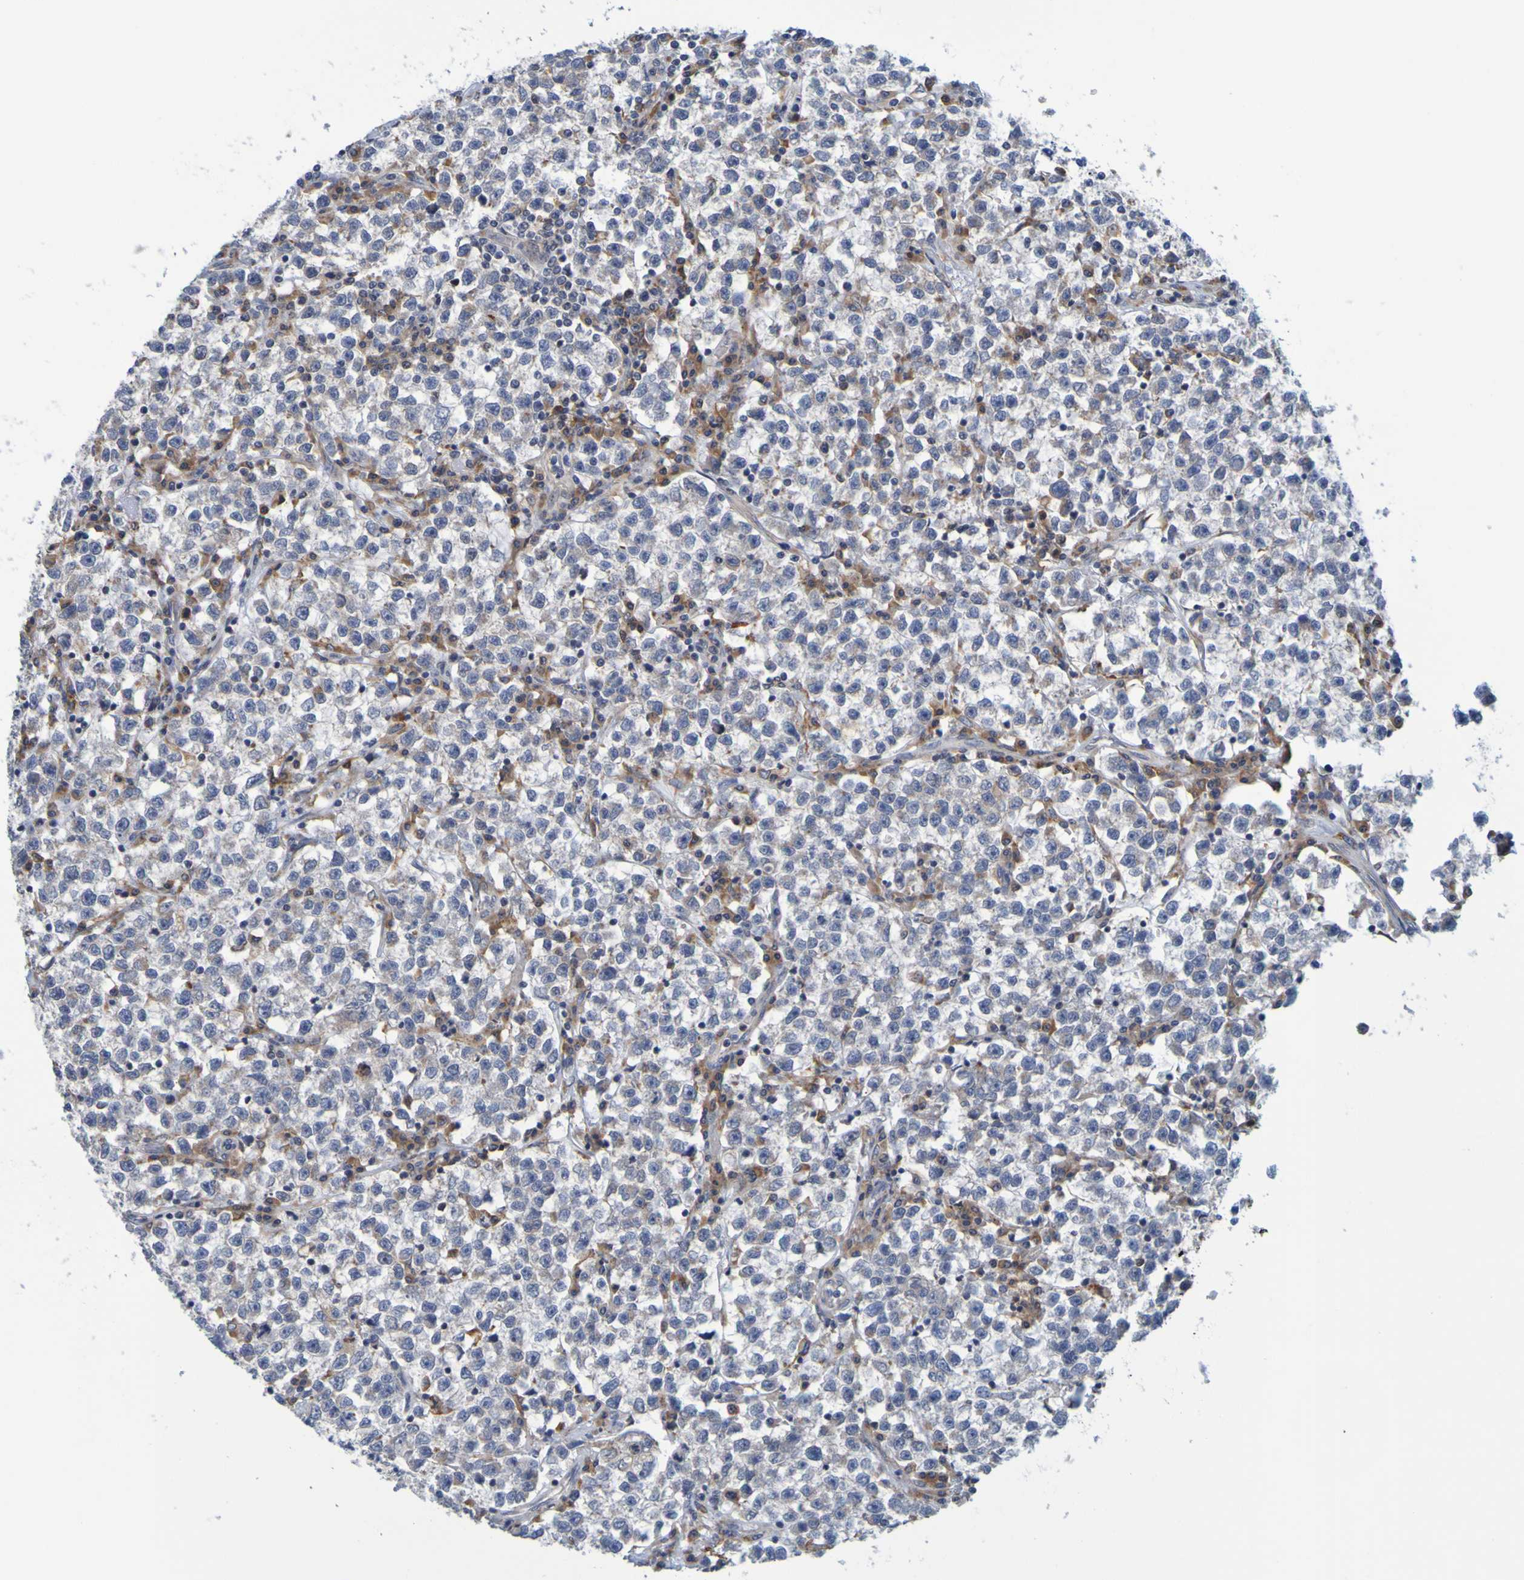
{"staining": {"intensity": "moderate", "quantity": ">75%", "location": "cytoplasmic/membranous"}, "tissue": "testis cancer", "cell_type": "Tumor cells", "image_type": "cancer", "snomed": [{"axis": "morphology", "description": "Seminoma, NOS"}, {"axis": "topography", "description": "Testis"}], "caption": "Tumor cells show moderate cytoplasmic/membranous staining in about >75% of cells in testis cancer (seminoma).", "gene": "SIL1", "patient": {"sex": "male", "age": 22}}